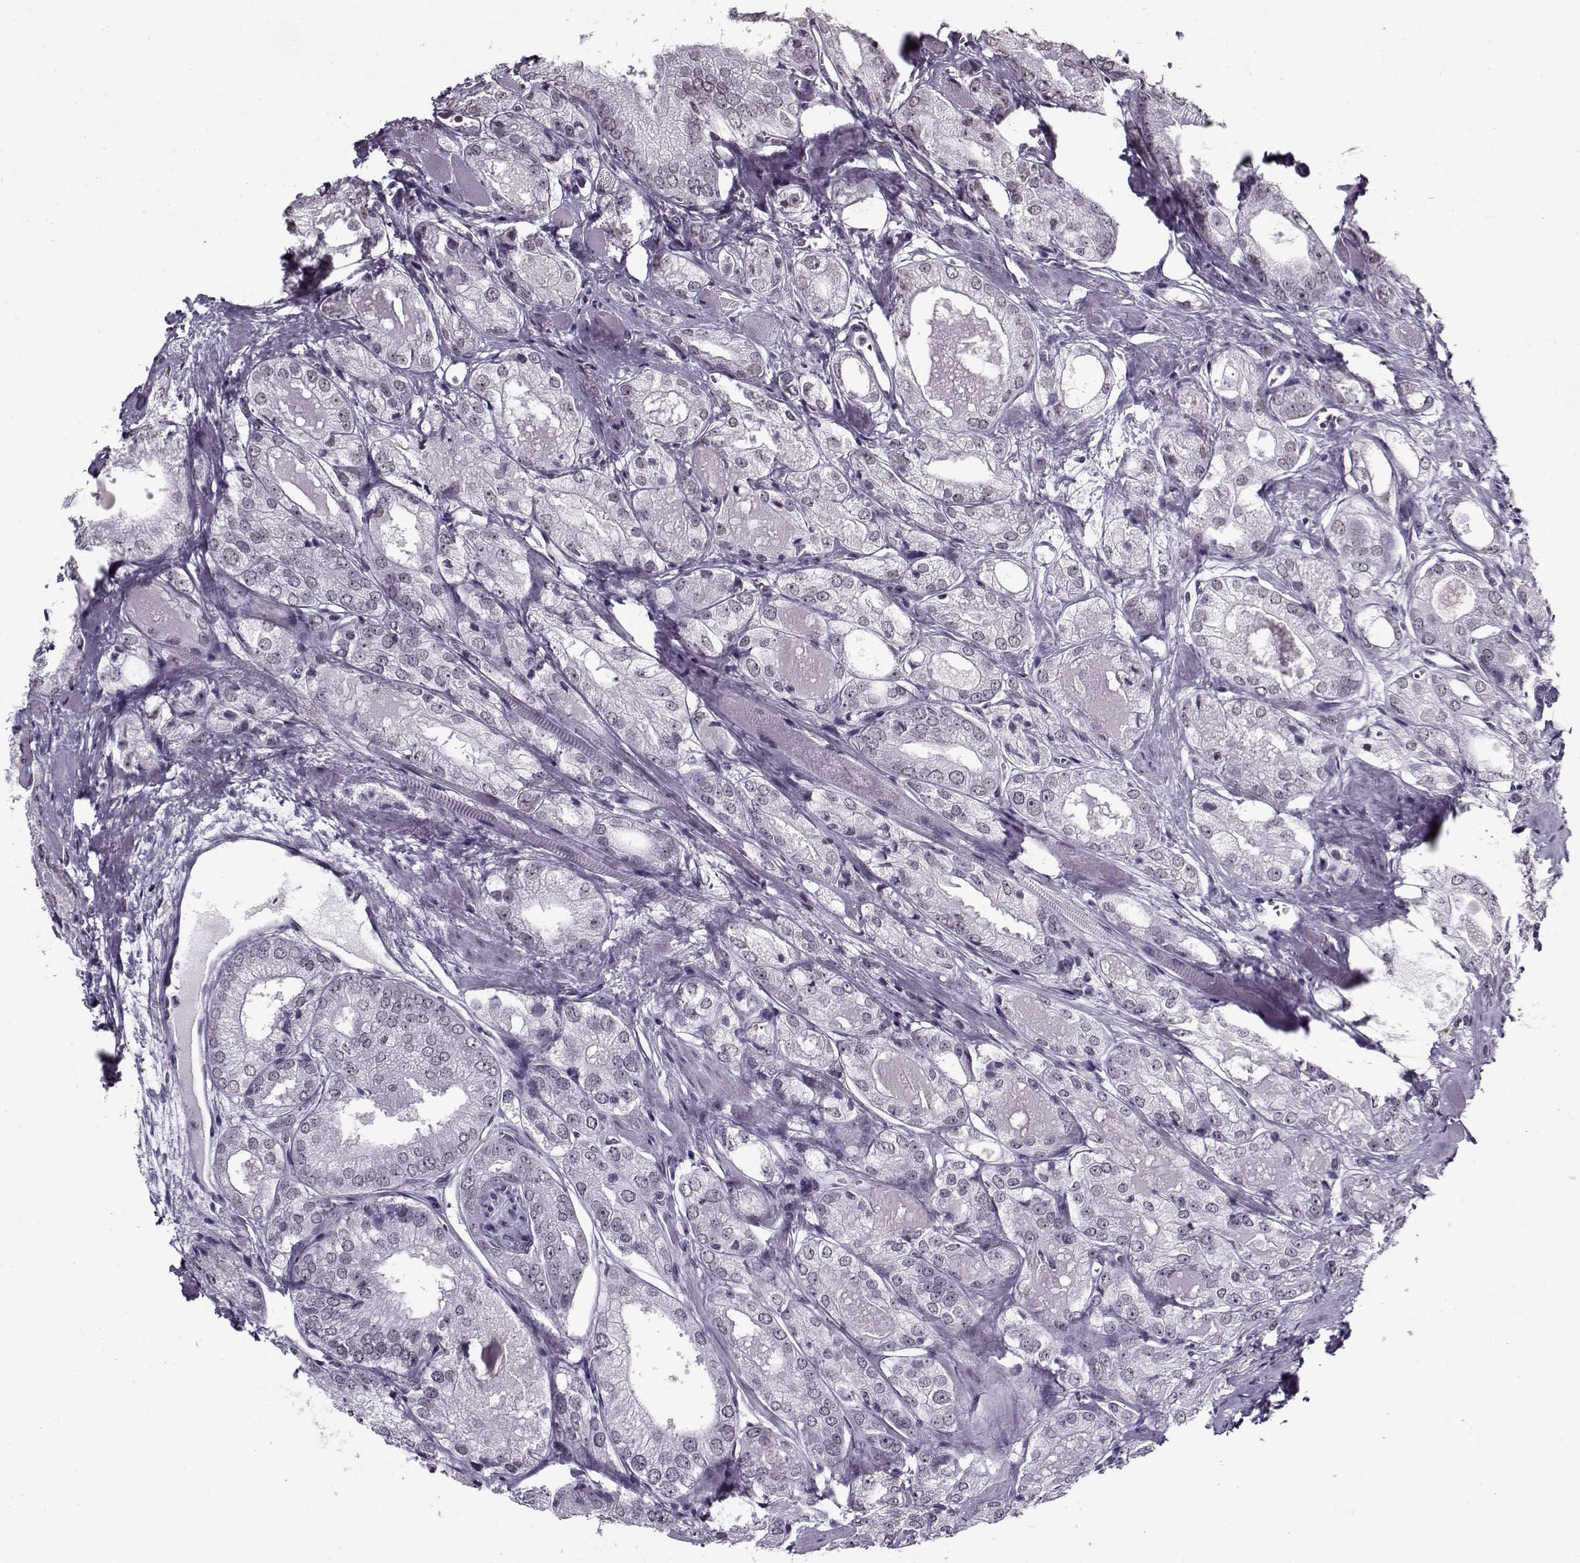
{"staining": {"intensity": "negative", "quantity": "none", "location": "none"}, "tissue": "prostate cancer", "cell_type": "Tumor cells", "image_type": "cancer", "snomed": [{"axis": "morphology", "description": "Adenocarcinoma, NOS"}, {"axis": "morphology", "description": "Adenocarcinoma, High grade"}, {"axis": "topography", "description": "Prostate"}], "caption": "Protein analysis of adenocarcinoma (prostate) demonstrates no significant expression in tumor cells.", "gene": "PRMT8", "patient": {"sex": "male", "age": 70}}